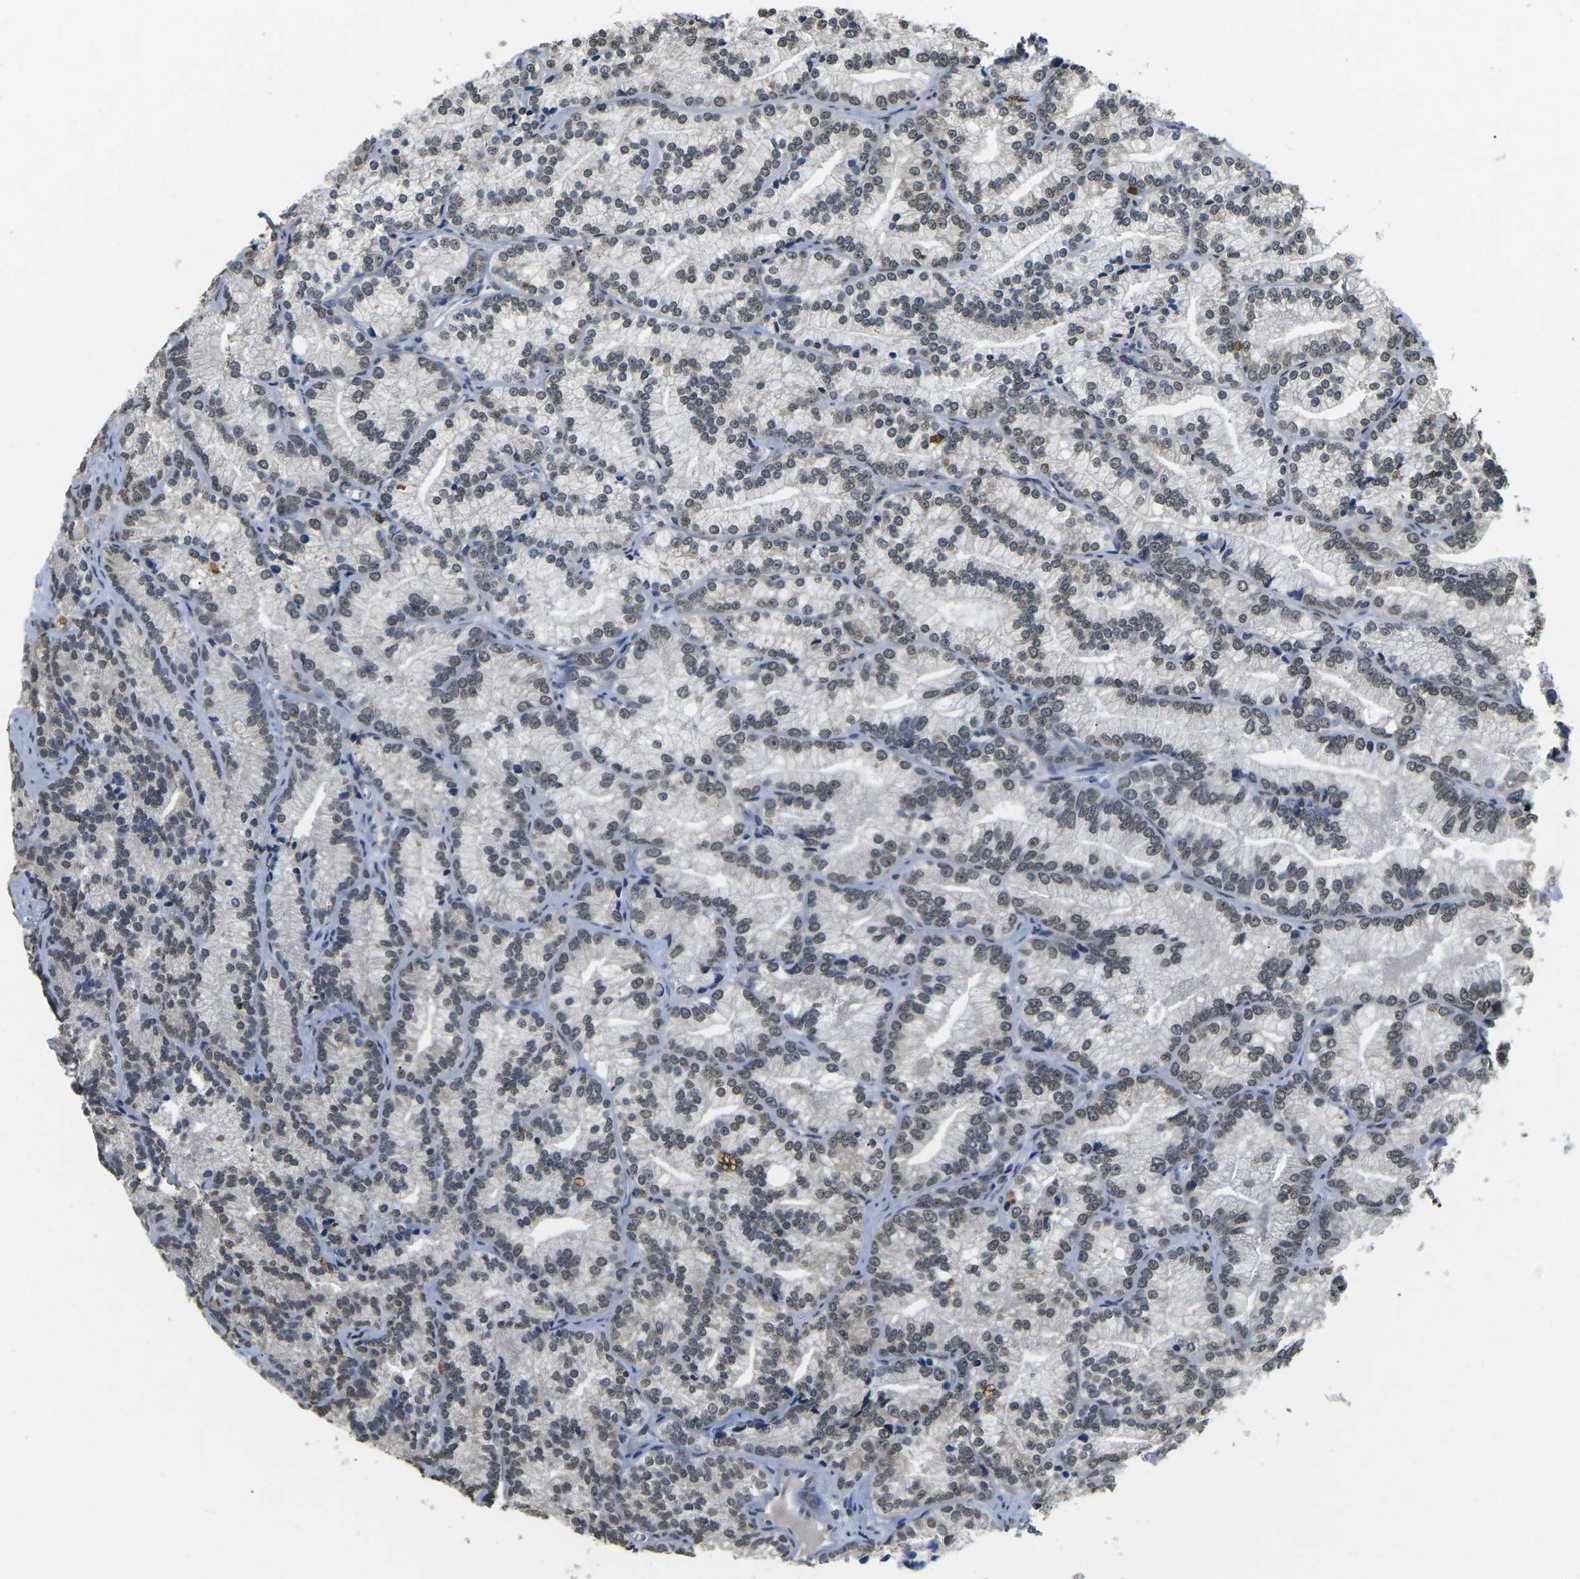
{"staining": {"intensity": "negative", "quantity": "none", "location": "none"}, "tissue": "prostate cancer", "cell_type": "Tumor cells", "image_type": "cancer", "snomed": [{"axis": "morphology", "description": "Adenocarcinoma, Low grade"}, {"axis": "topography", "description": "Prostate"}], "caption": "Protein analysis of prostate cancer (low-grade adenocarcinoma) shows no significant positivity in tumor cells.", "gene": "SCNN1B", "patient": {"sex": "male", "age": 89}}